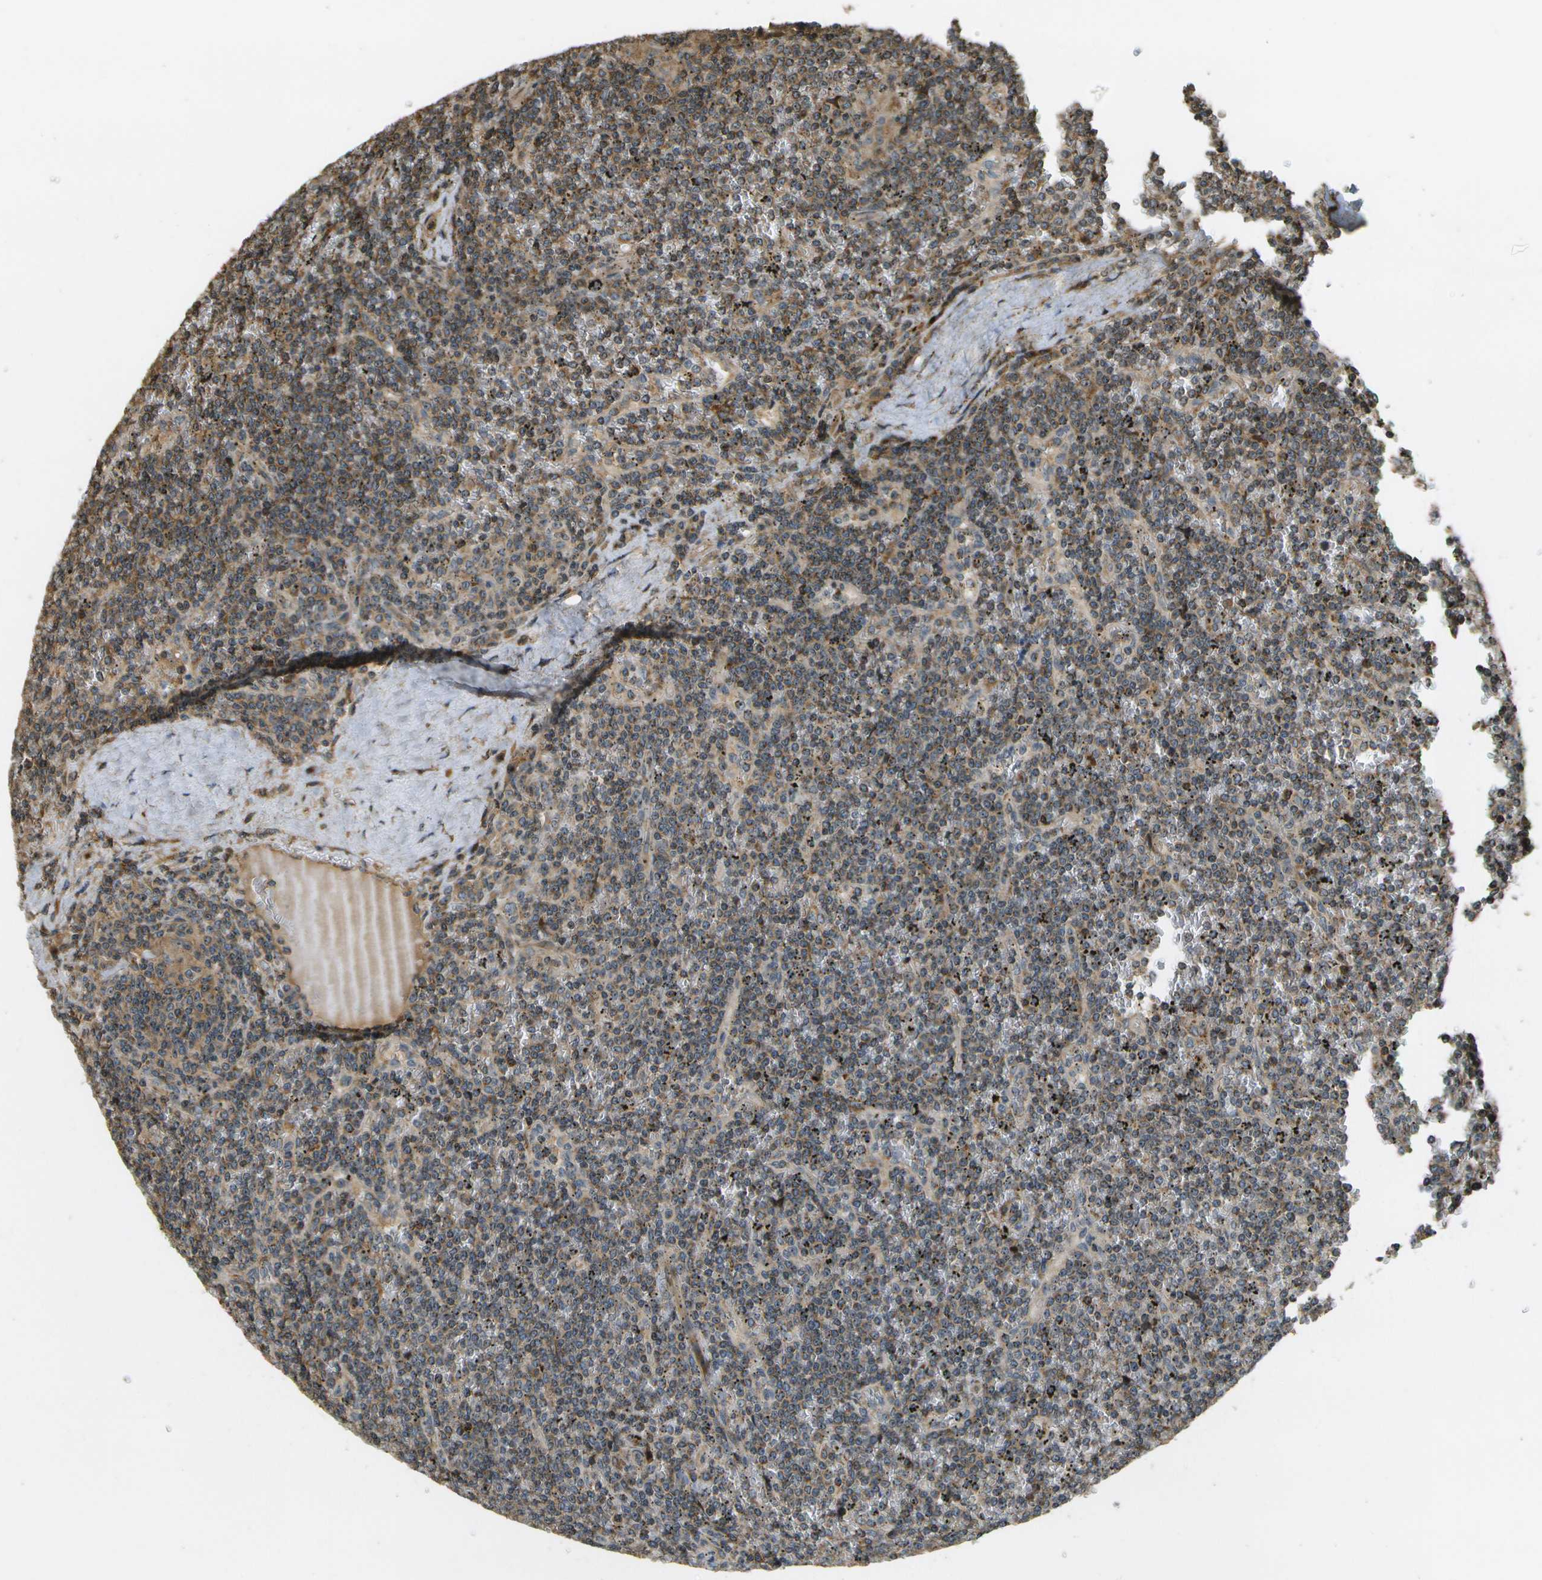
{"staining": {"intensity": "moderate", "quantity": ">75%", "location": "cytoplasmic/membranous"}, "tissue": "lymphoma", "cell_type": "Tumor cells", "image_type": "cancer", "snomed": [{"axis": "morphology", "description": "Malignant lymphoma, non-Hodgkin's type, Low grade"}, {"axis": "topography", "description": "Spleen"}], "caption": "Immunohistochemical staining of malignant lymphoma, non-Hodgkin's type (low-grade) reveals moderate cytoplasmic/membranous protein positivity in about >75% of tumor cells.", "gene": "LRP12", "patient": {"sex": "female", "age": 19}}